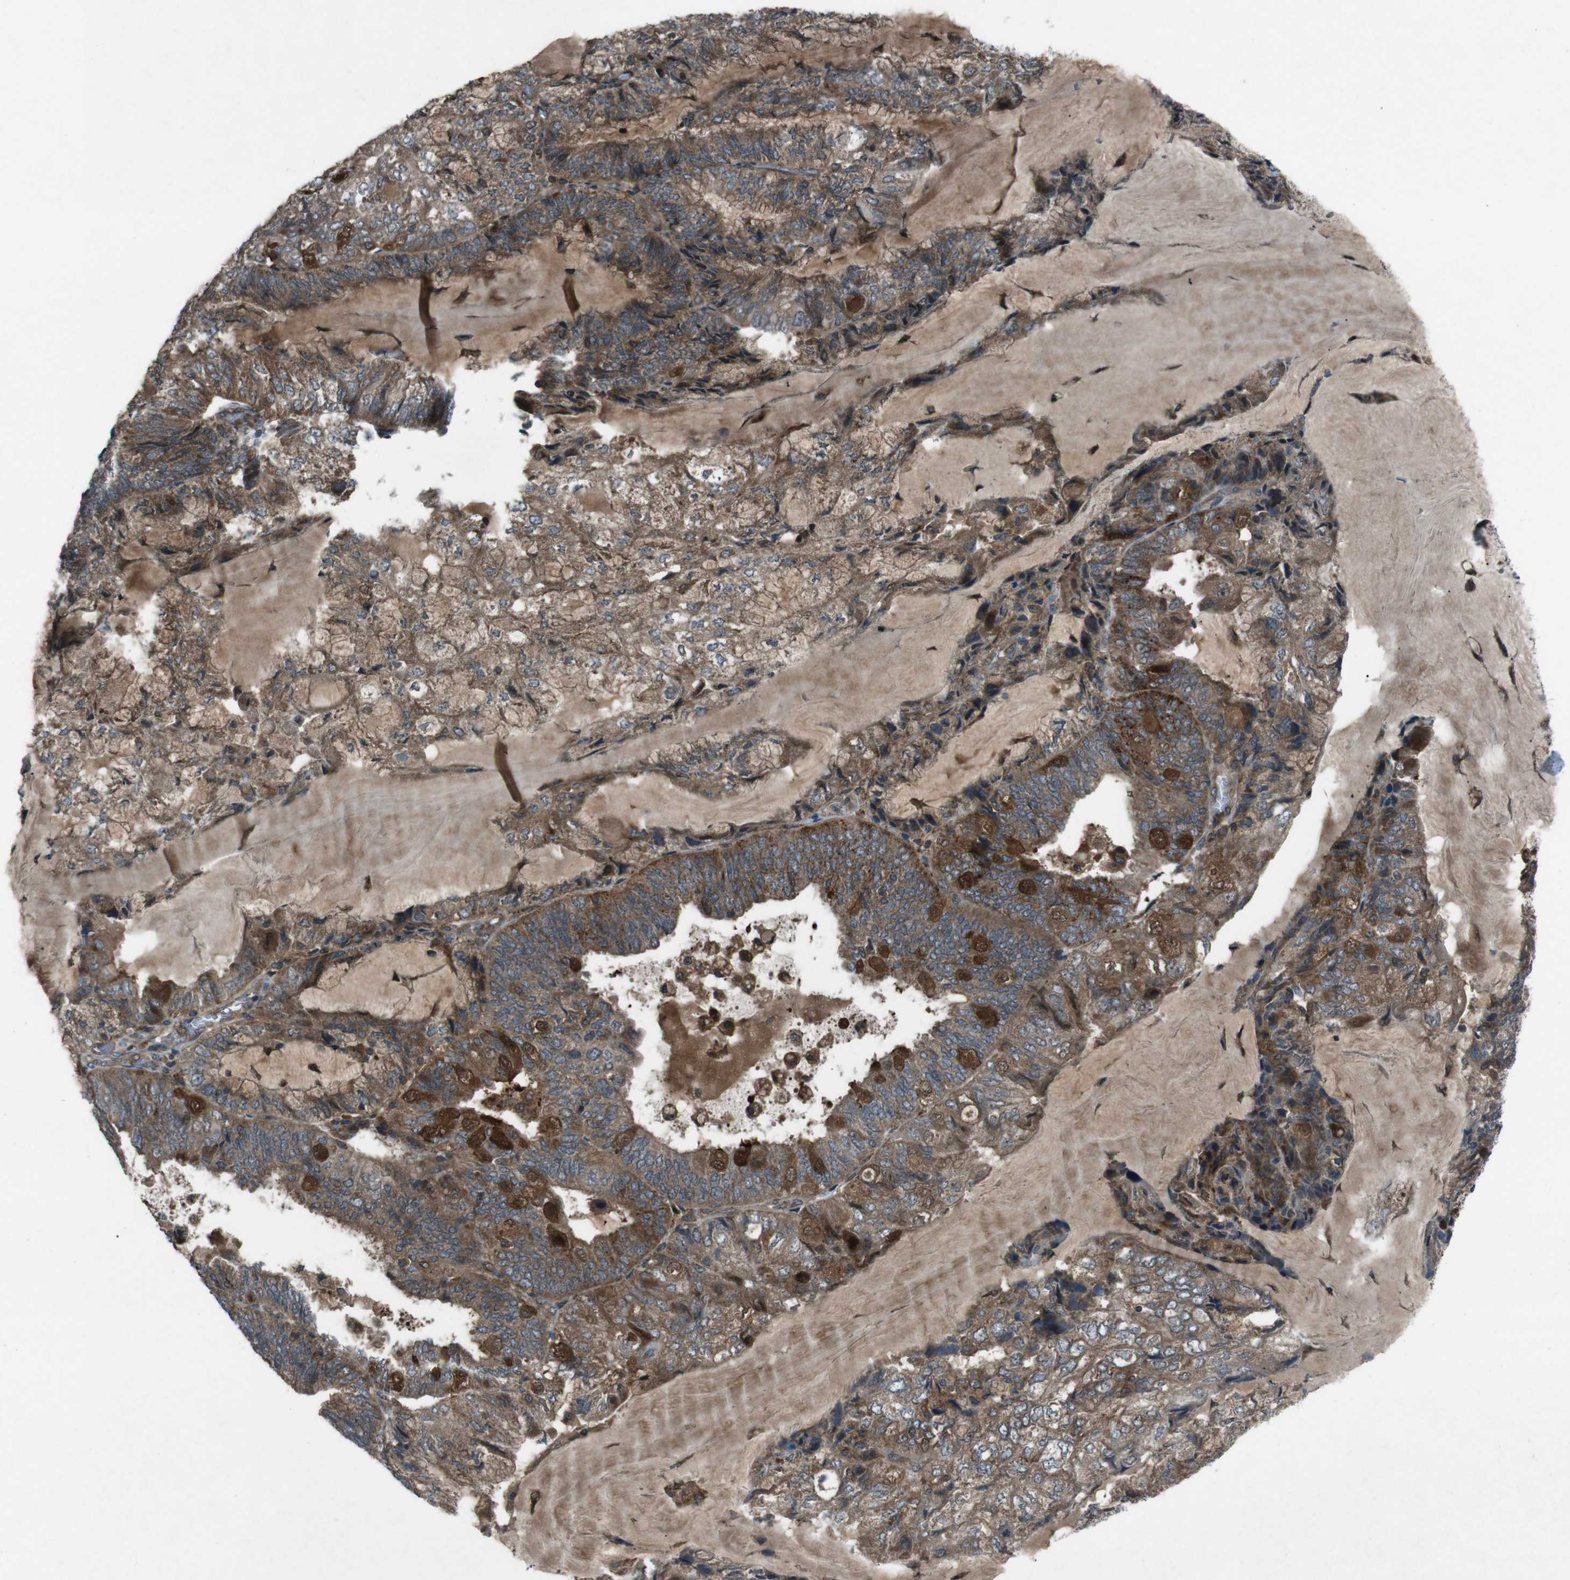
{"staining": {"intensity": "moderate", "quantity": ">75%", "location": "cytoplasmic/membranous"}, "tissue": "endometrial cancer", "cell_type": "Tumor cells", "image_type": "cancer", "snomed": [{"axis": "morphology", "description": "Adenocarcinoma, NOS"}, {"axis": "topography", "description": "Endometrium"}], "caption": "Immunohistochemical staining of endometrial cancer exhibits medium levels of moderate cytoplasmic/membranous protein staining in approximately >75% of tumor cells.", "gene": "SLC27A4", "patient": {"sex": "female", "age": 81}}